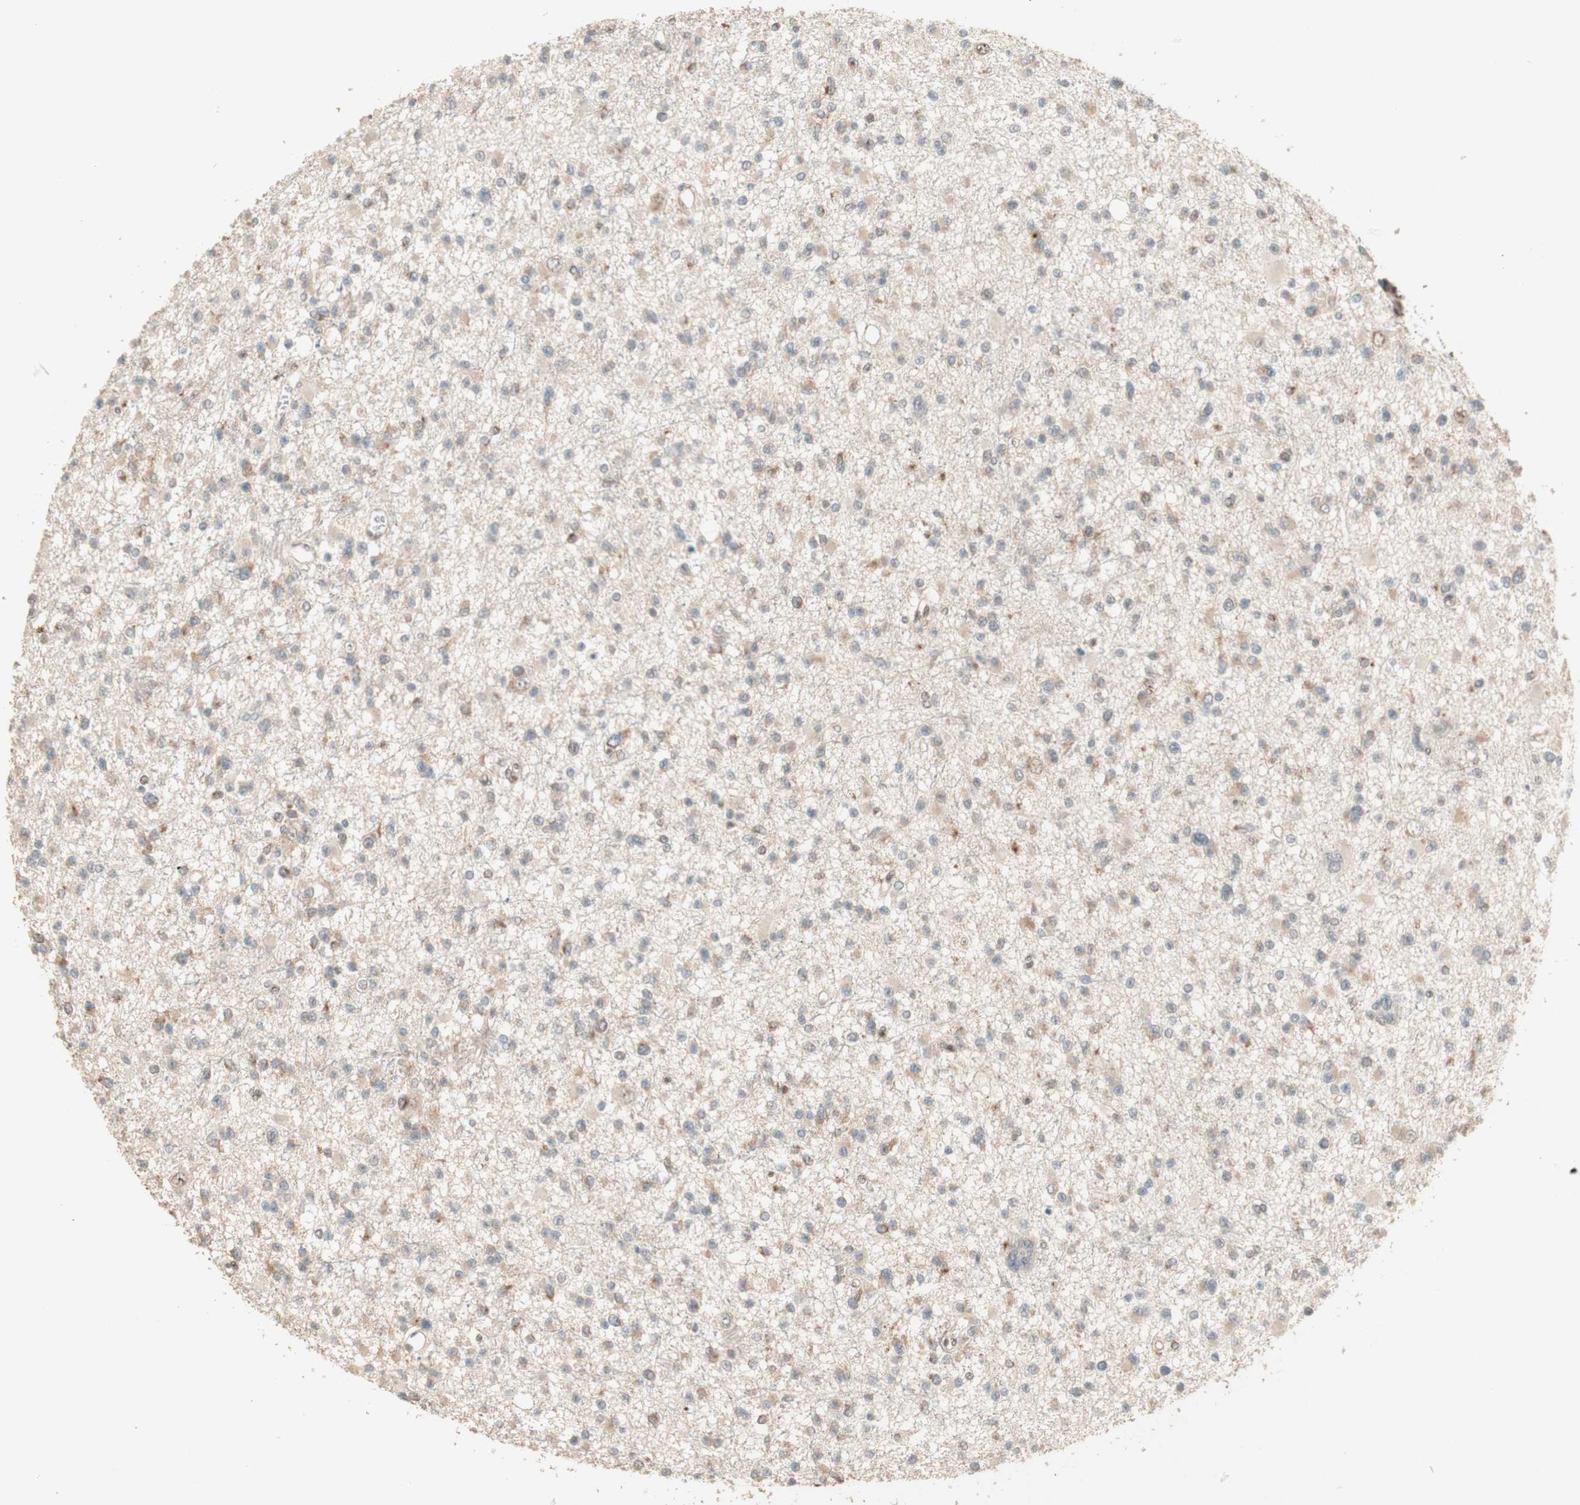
{"staining": {"intensity": "weak", "quantity": "25%-75%", "location": "cytoplasmic/membranous"}, "tissue": "glioma", "cell_type": "Tumor cells", "image_type": "cancer", "snomed": [{"axis": "morphology", "description": "Glioma, malignant, Low grade"}, {"axis": "topography", "description": "Brain"}], "caption": "A brown stain shows weak cytoplasmic/membranous positivity of a protein in malignant low-grade glioma tumor cells.", "gene": "FOXP1", "patient": {"sex": "female", "age": 22}}